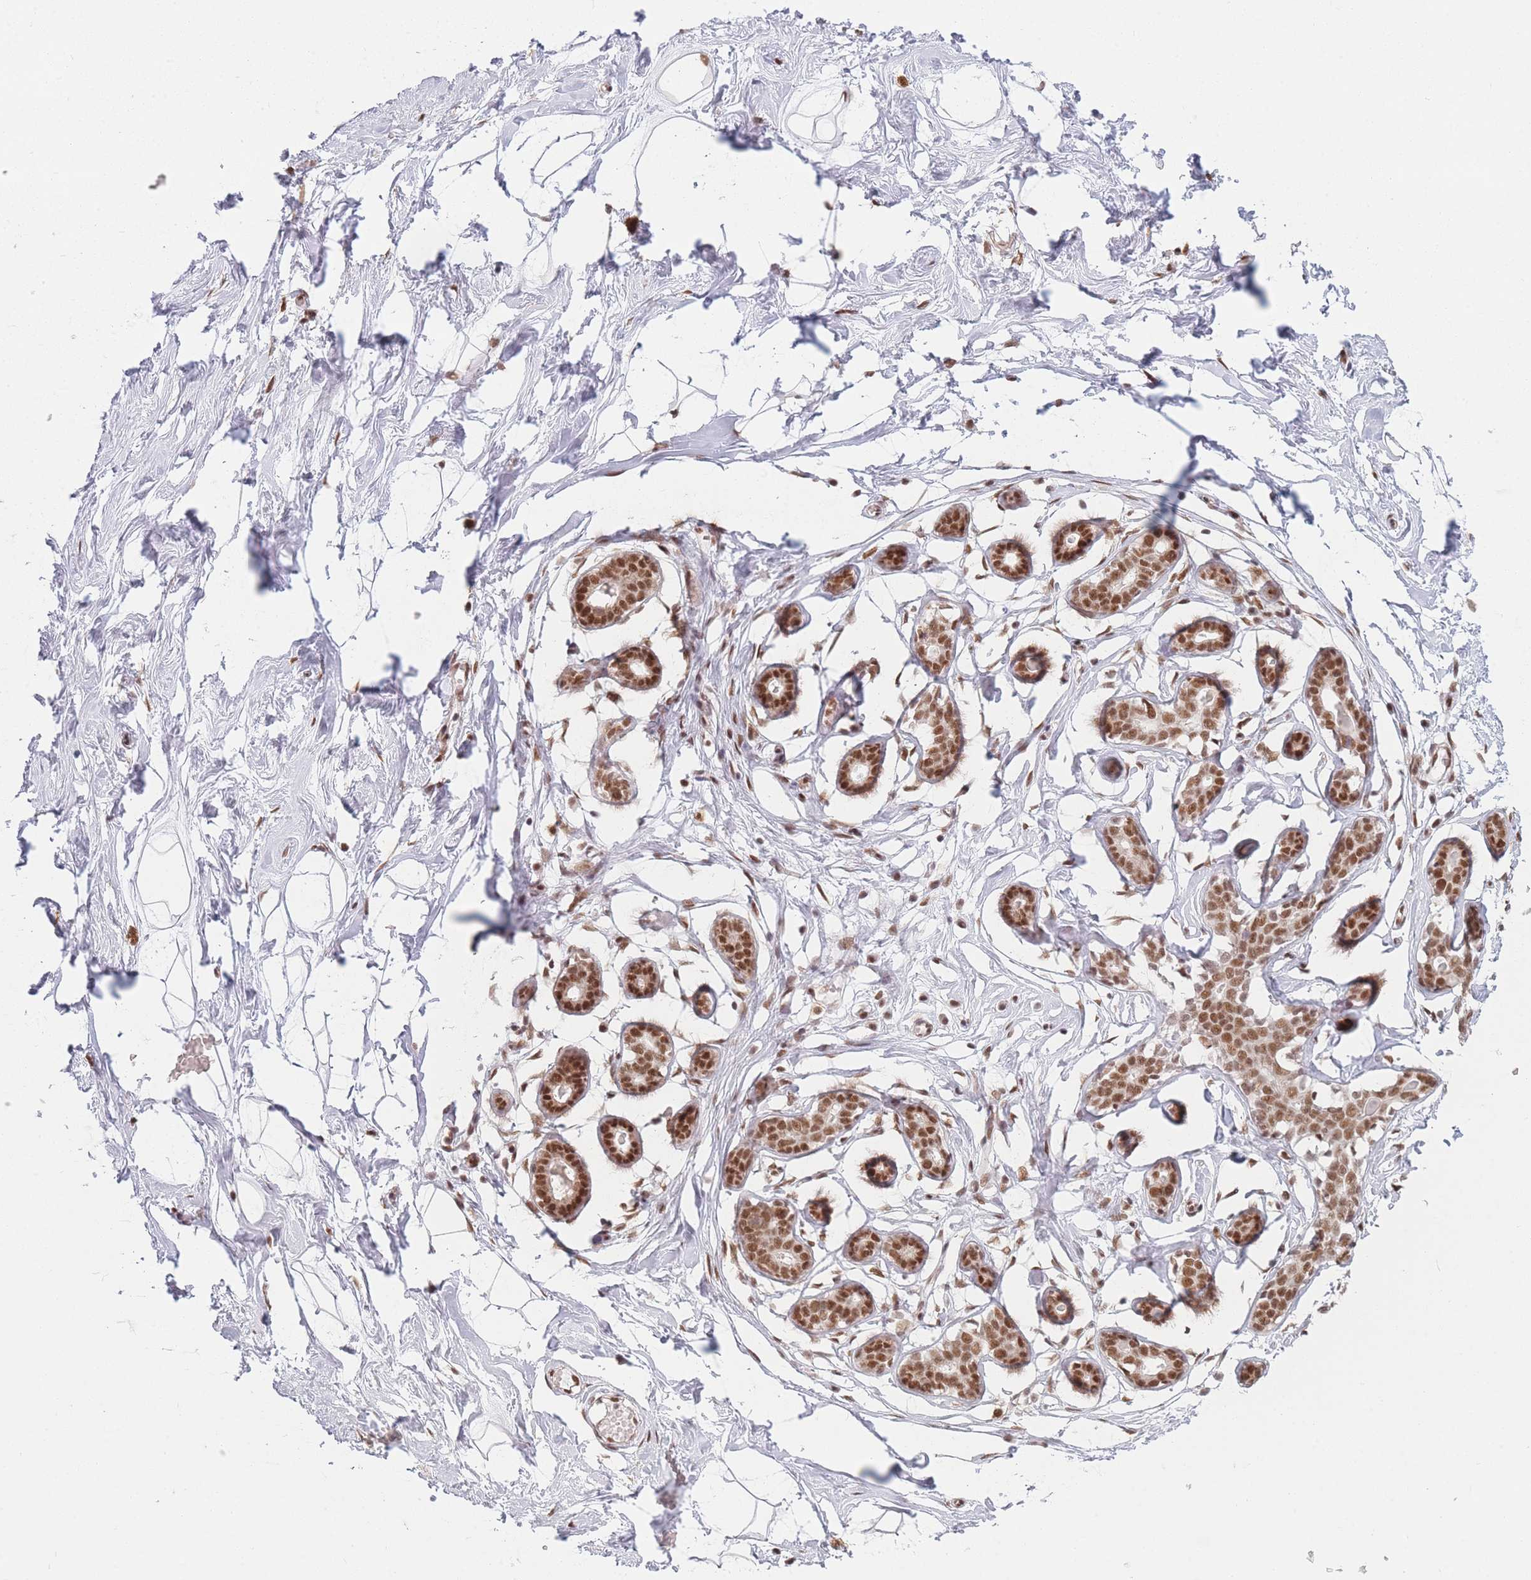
{"staining": {"intensity": "moderate", "quantity": "25%-75%", "location": "nuclear"}, "tissue": "breast", "cell_type": "Adipocytes", "image_type": "normal", "snomed": [{"axis": "morphology", "description": "Normal tissue, NOS"}, {"axis": "morphology", "description": "Adenoma, NOS"}, {"axis": "topography", "description": "Breast"}], "caption": "Immunohistochemical staining of normal human breast displays medium levels of moderate nuclear expression in about 25%-75% of adipocytes. (DAB (3,3'-diaminobenzidine) IHC with brightfield microscopy, high magnification).", "gene": "SUPT6H", "patient": {"sex": "female", "age": 23}}